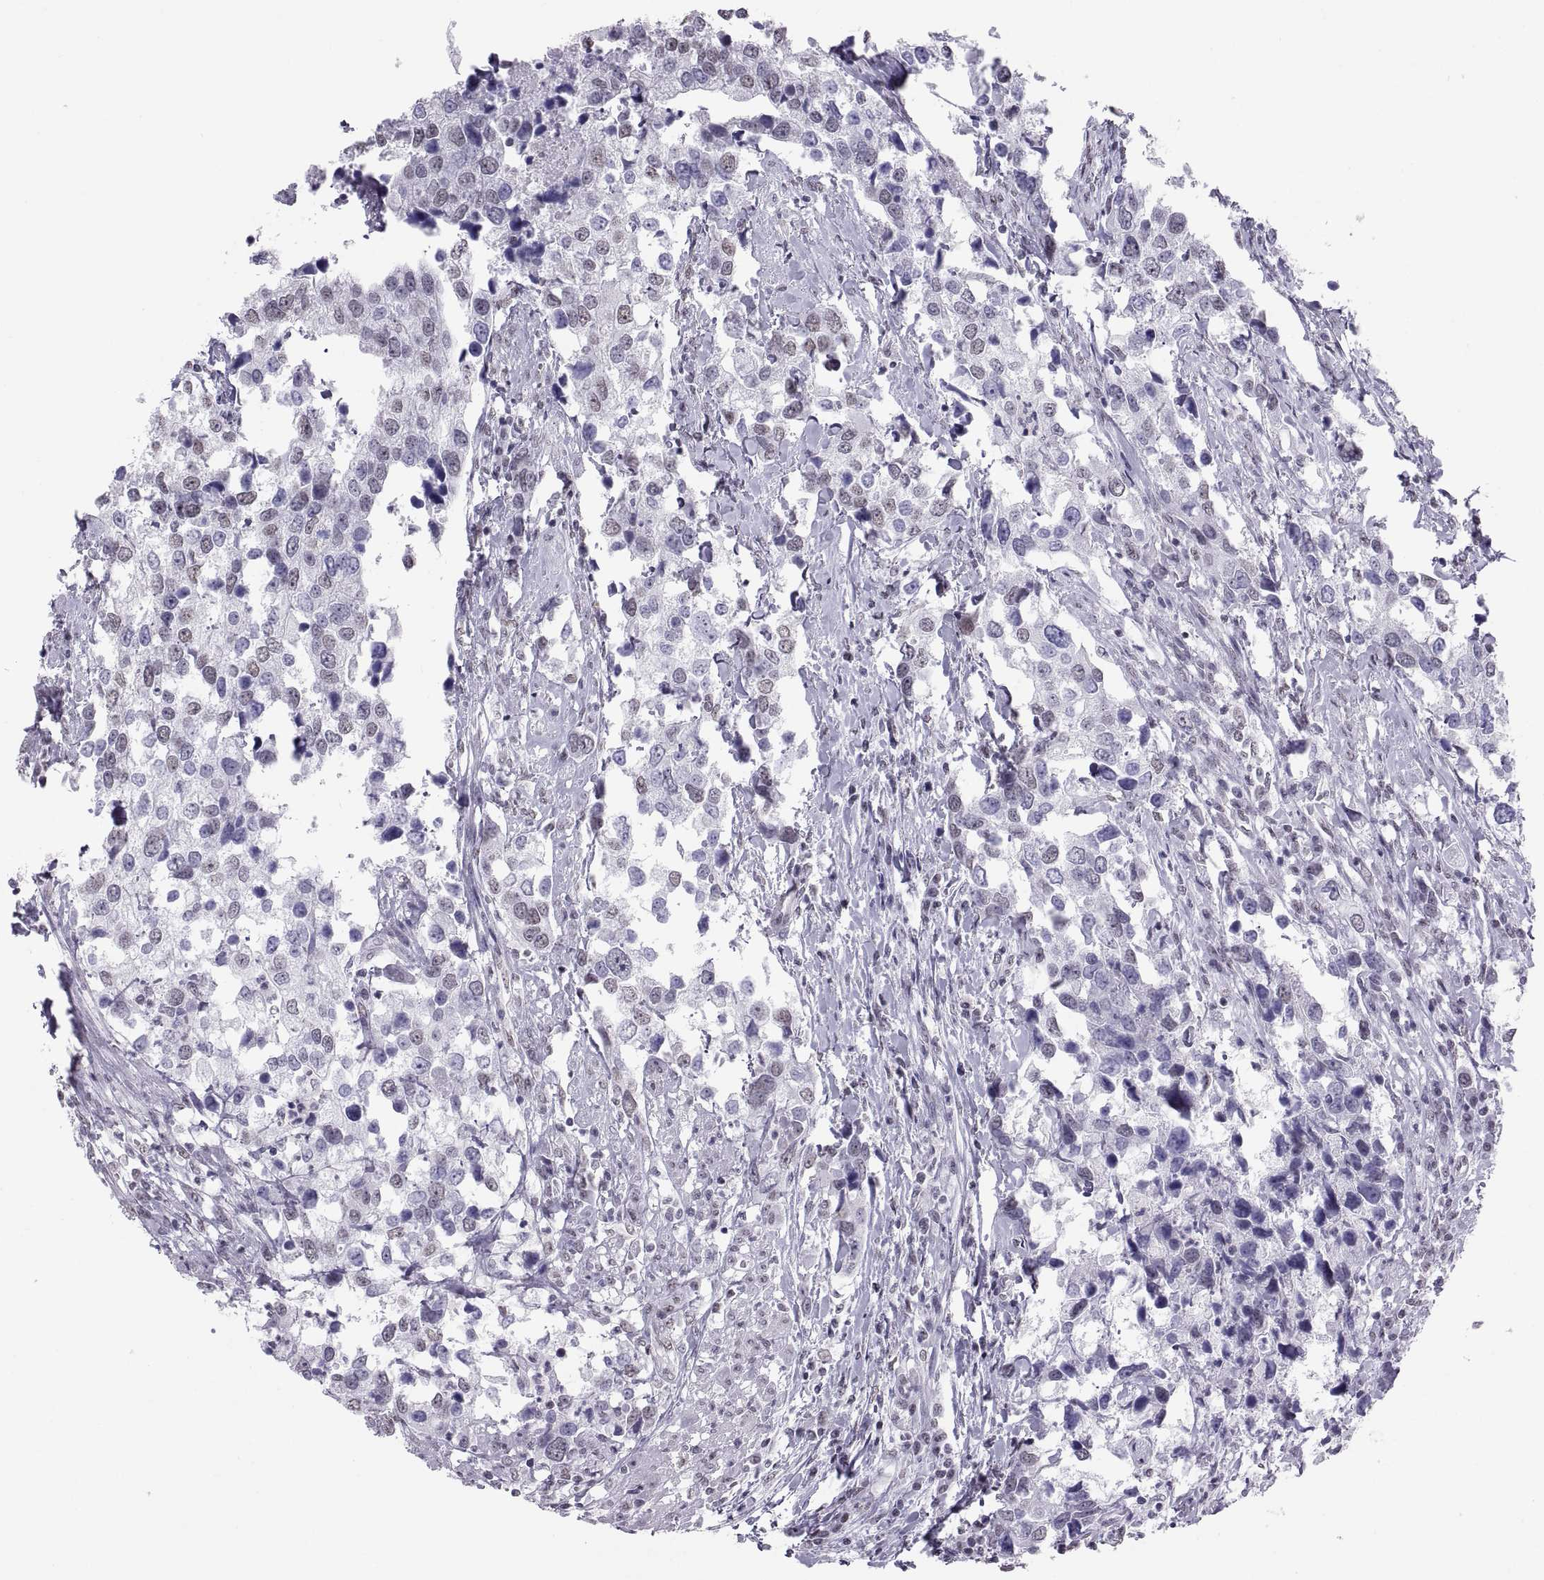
{"staining": {"intensity": "negative", "quantity": "none", "location": "none"}, "tissue": "urothelial cancer", "cell_type": "Tumor cells", "image_type": "cancer", "snomed": [{"axis": "morphology", "description": "Urothelial carcinoma, NOS"}, {"axis": "morphology", "description": "Urothelial carcinoma, High grade"}, {"axis": "topography", "description": "Urinary bladder"}], "caption": "Micrograph shows no protein expression in tumor cells of urothelial cancer tissue. Nuclei are stained in blue.", "gene": "CARTPT", "patient": {"sex": "male", "age": 63}}